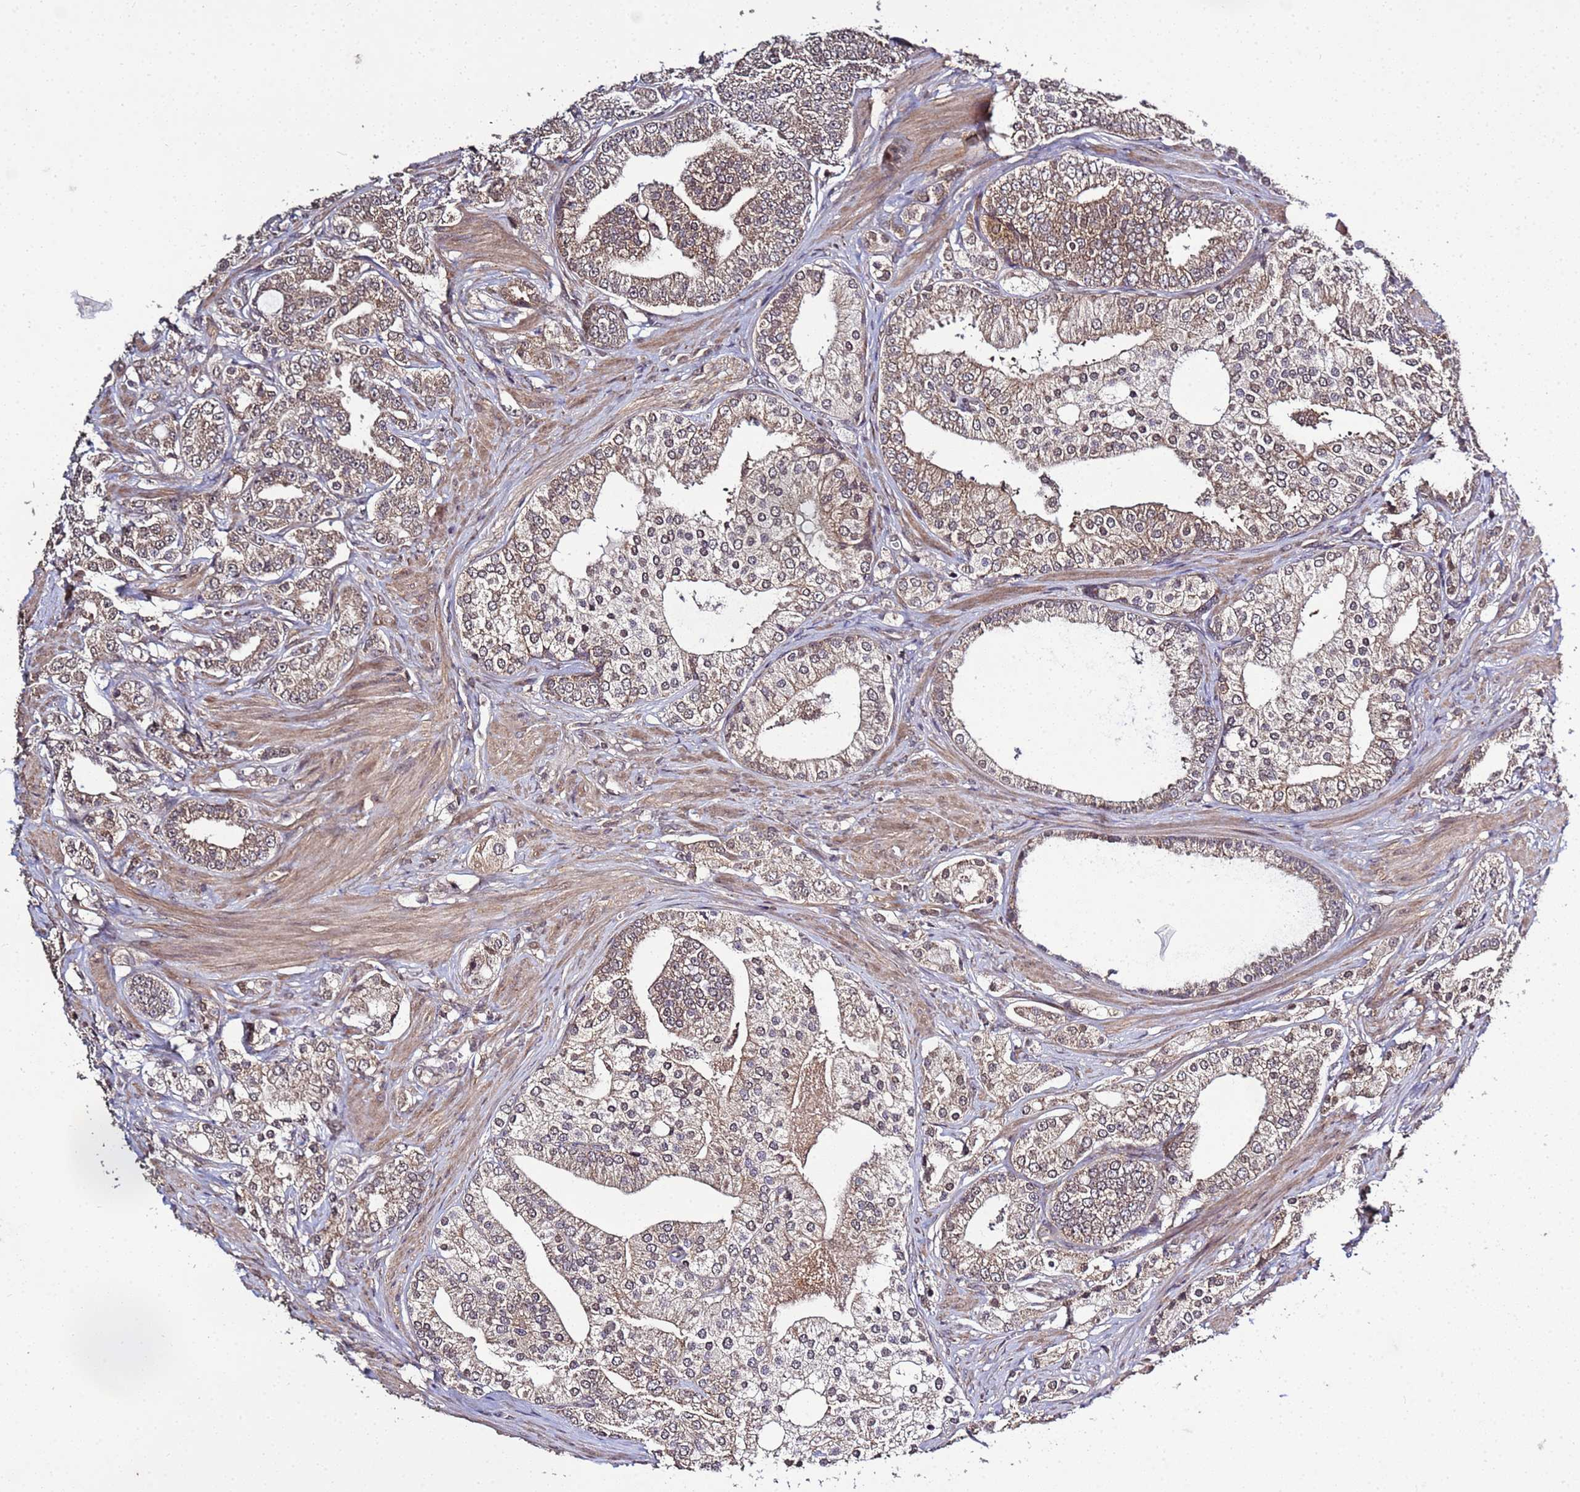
{"staining": {"intensity": "moderate", "quantity": ">75%", "location": "cytoplasmic/membranous"}, "tissue": "prostate cancer", "cell_type": "Tumor cells", "image_type": "cancer", "snomed": [{"axis": "morphology", "description": "Adenocarcinoma, High grade"}, {"axis": "topography", "description": "Prostate"}], "caption": "Immunohistochemical staining of high-grade adenocarcinoma (prostate) reveals moderate cytoplasmic/membranous protein staining in approximately >75% of tumor cells.", "gene": "P2RX7", "patient": {"sex": "male", "age": 50}}